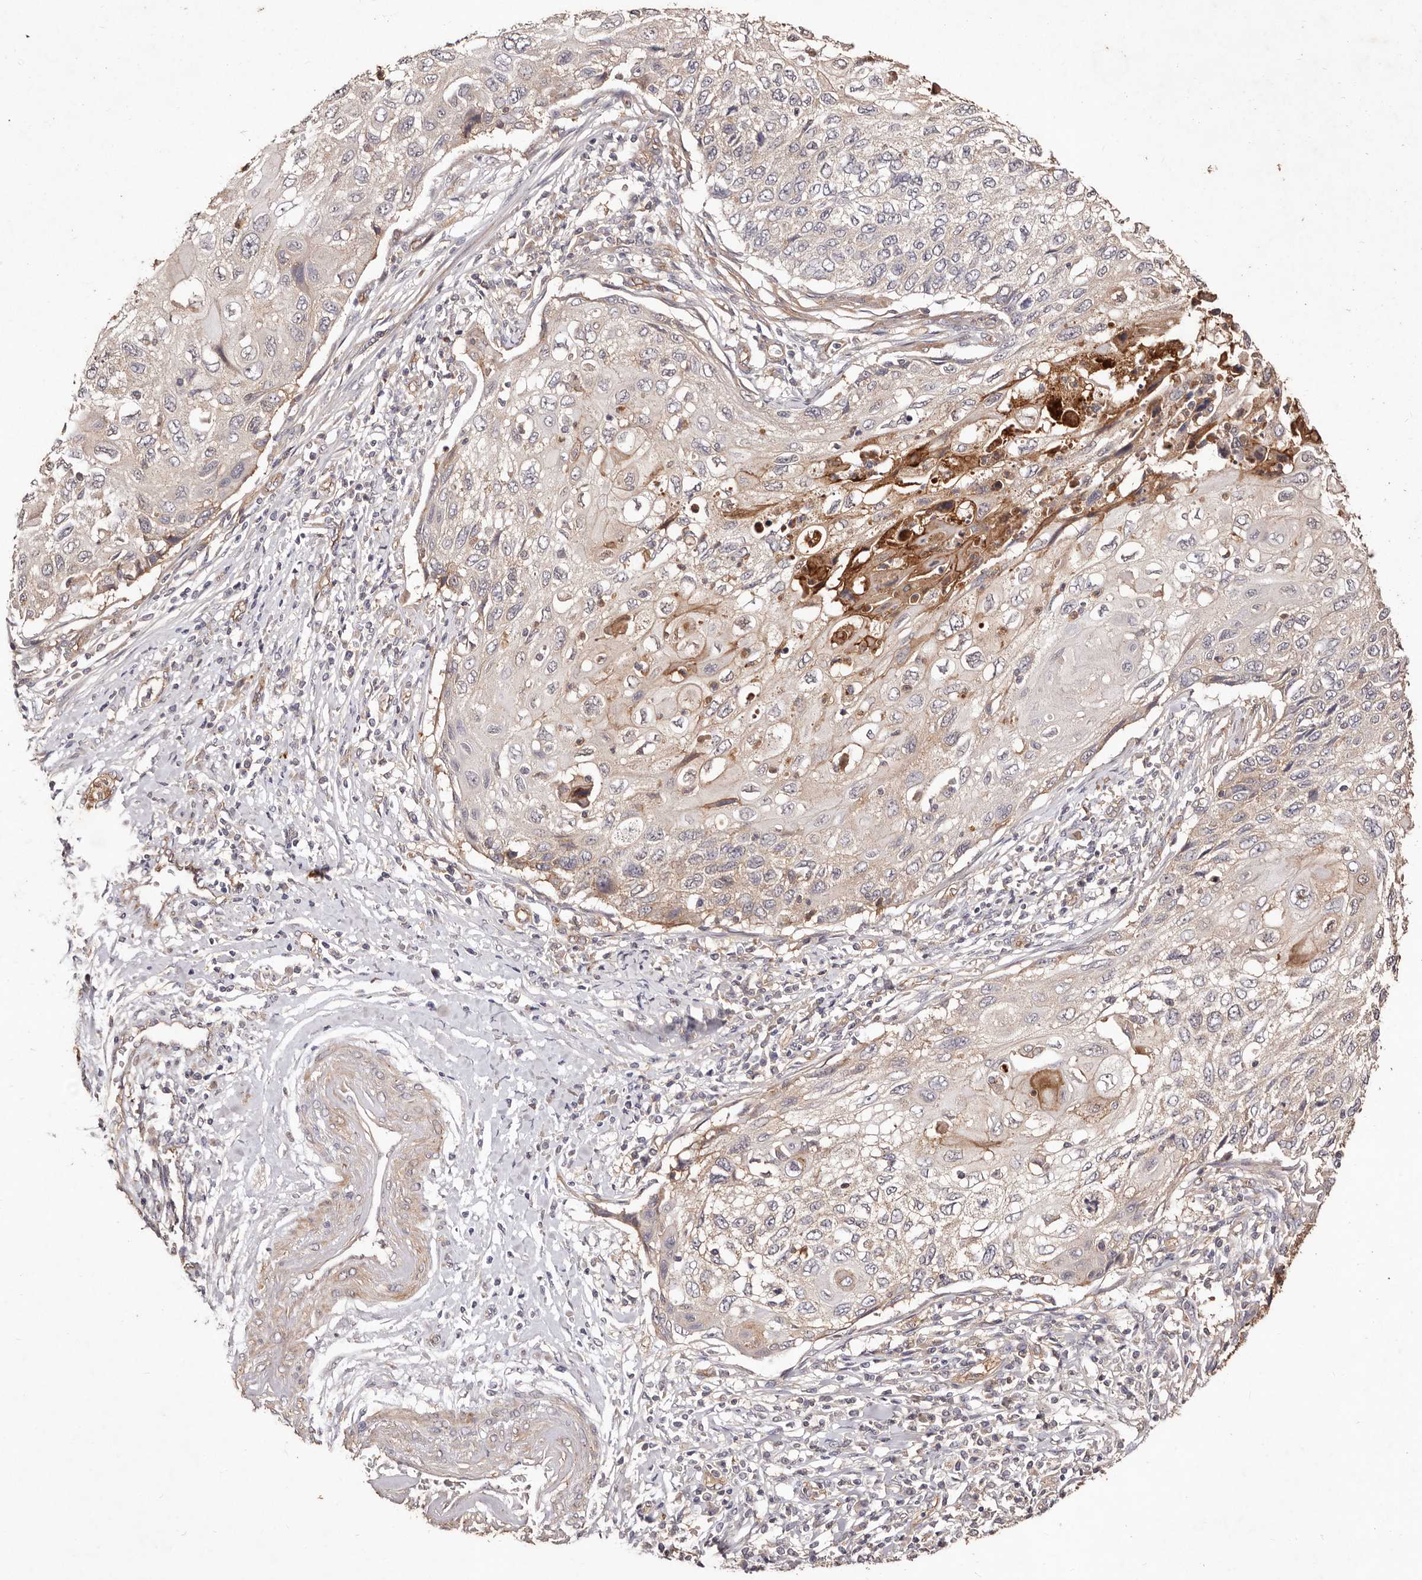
{"staining": {"intensity": "weak", "quantity": "25%-75%", "location": "cytoplasmic/membranous"}, "tissue": "cervical cancer", "cell_type": "Tumor cells", "image_type": "cancer", "snomed": [{"axis": "morphology", "description": "Squamous cell carcinoma, NOS"}, {"axis": "topography", "description": "Cervix"}], "caption": "Immunohistochemistry (IHC) staining of cervical cancer, which displays low levels of weak cytoplasmic/membranous positivity in about 25%-75% of tumor cells indicating weak cytoplasmic/membranous protein expression. The staining was performed using DAB (brown) for protein detection and nuclei were counterstained in hematoxylin (blue).", "gene": "CCL14", "patient": {"sex": "female", "age": 70}}